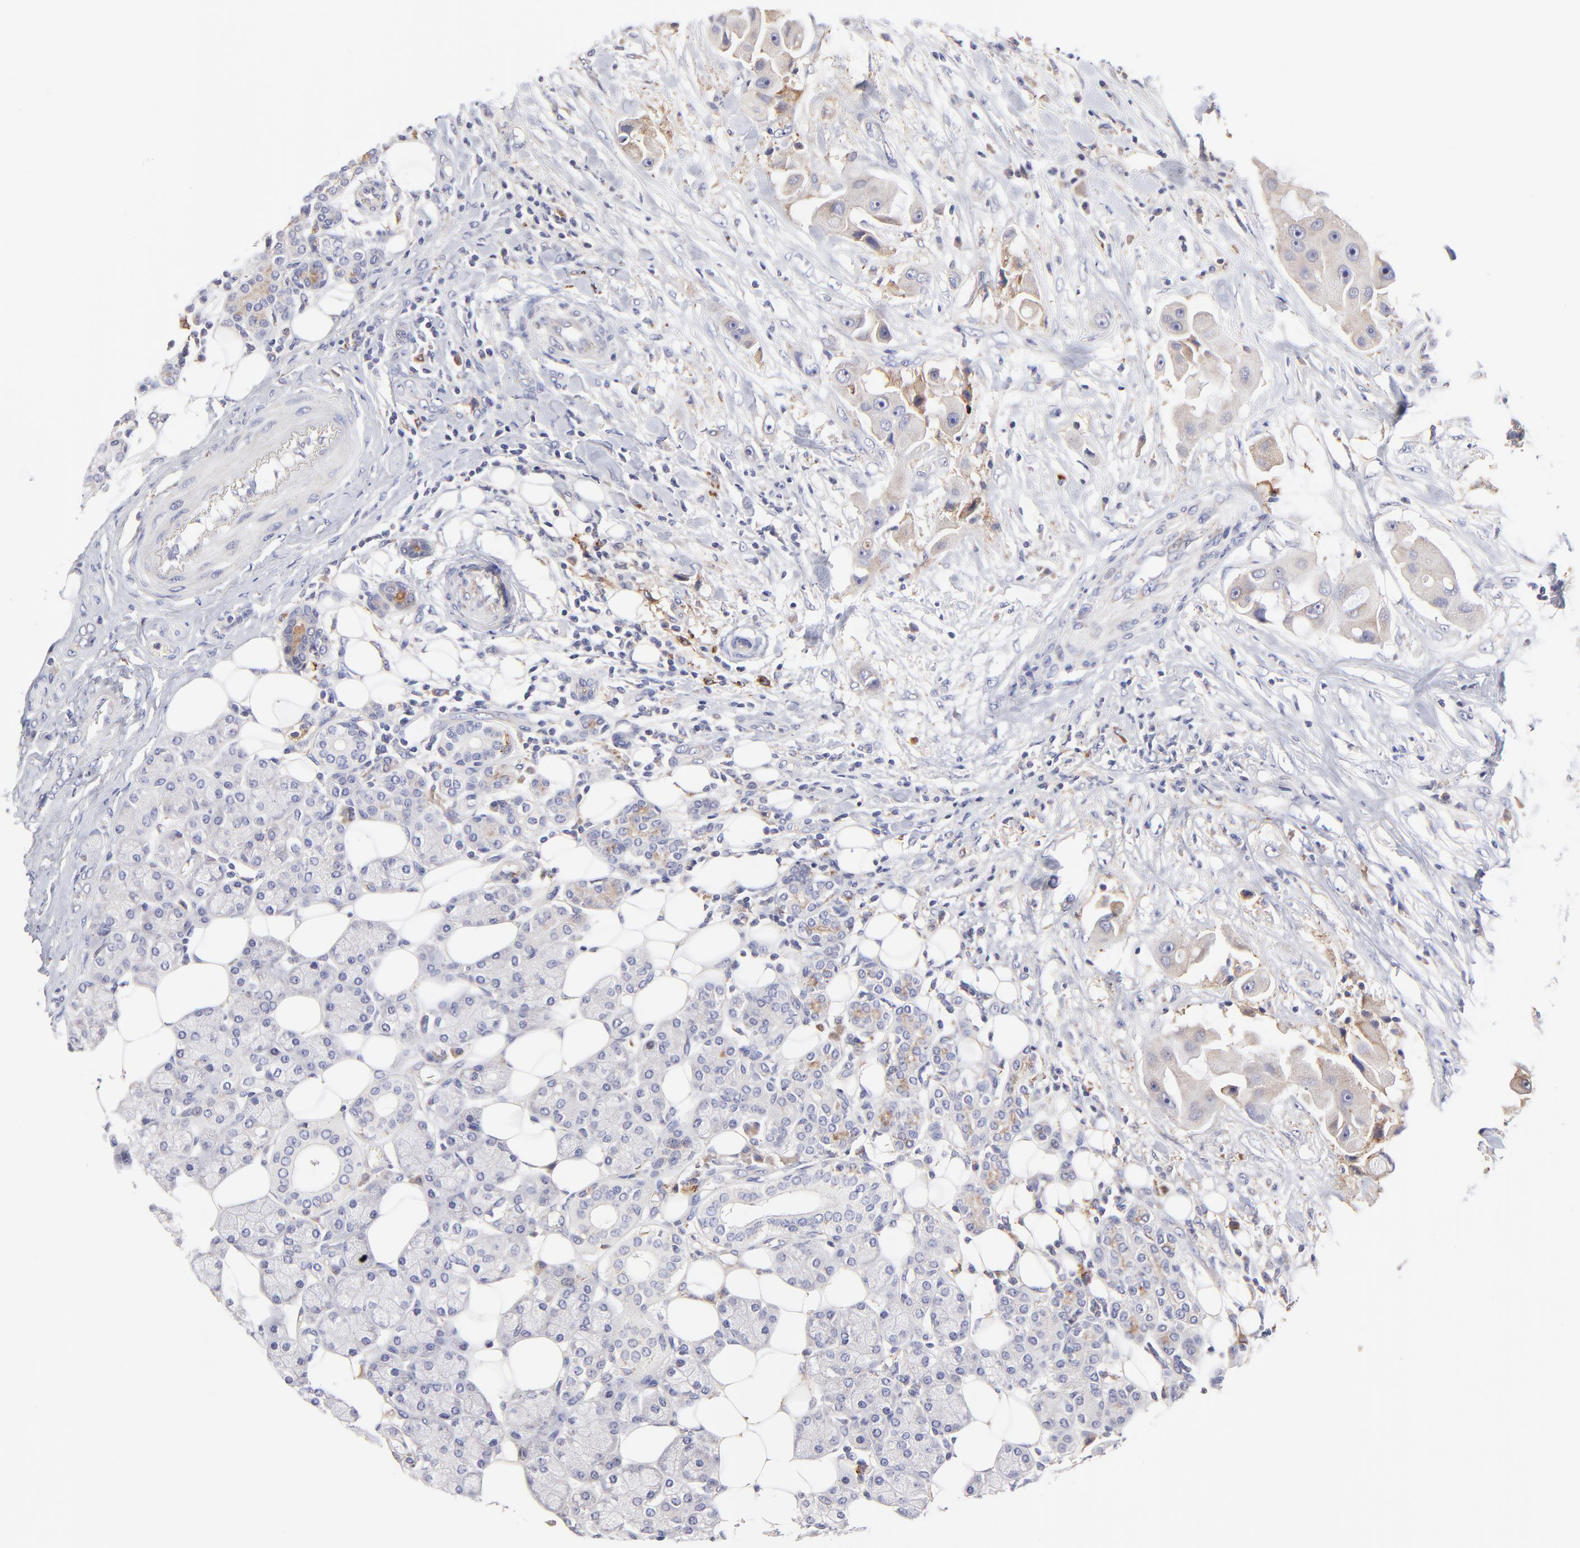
{"staining": {"intensity": "weak", "quantity": "25%-75%", "location": "cytoplasmic/membranous"}, "tissue": "head and neck cancer", "cell_type": "Tumor cells", "image_type": "cancer", "snomed": [{"axis": "morphology", "description": "Normal tissue, NOS"}, {"axis": "morphology", "description": "Adenocarcinoma, NOS"}, {"axis": "topography", "description": "Salivary gland"}, {"axis": "topography", "description": "Head-Neck"}], "caption": "Immunohistochemical staining of human head and neck adenocarcinoma shows low levels of weak cytoplasmic/membranous protein expression in about 25%-75% of tumor cells.", "gene": "GCSAM", "patient": {"sex": "male", "age": 80}}